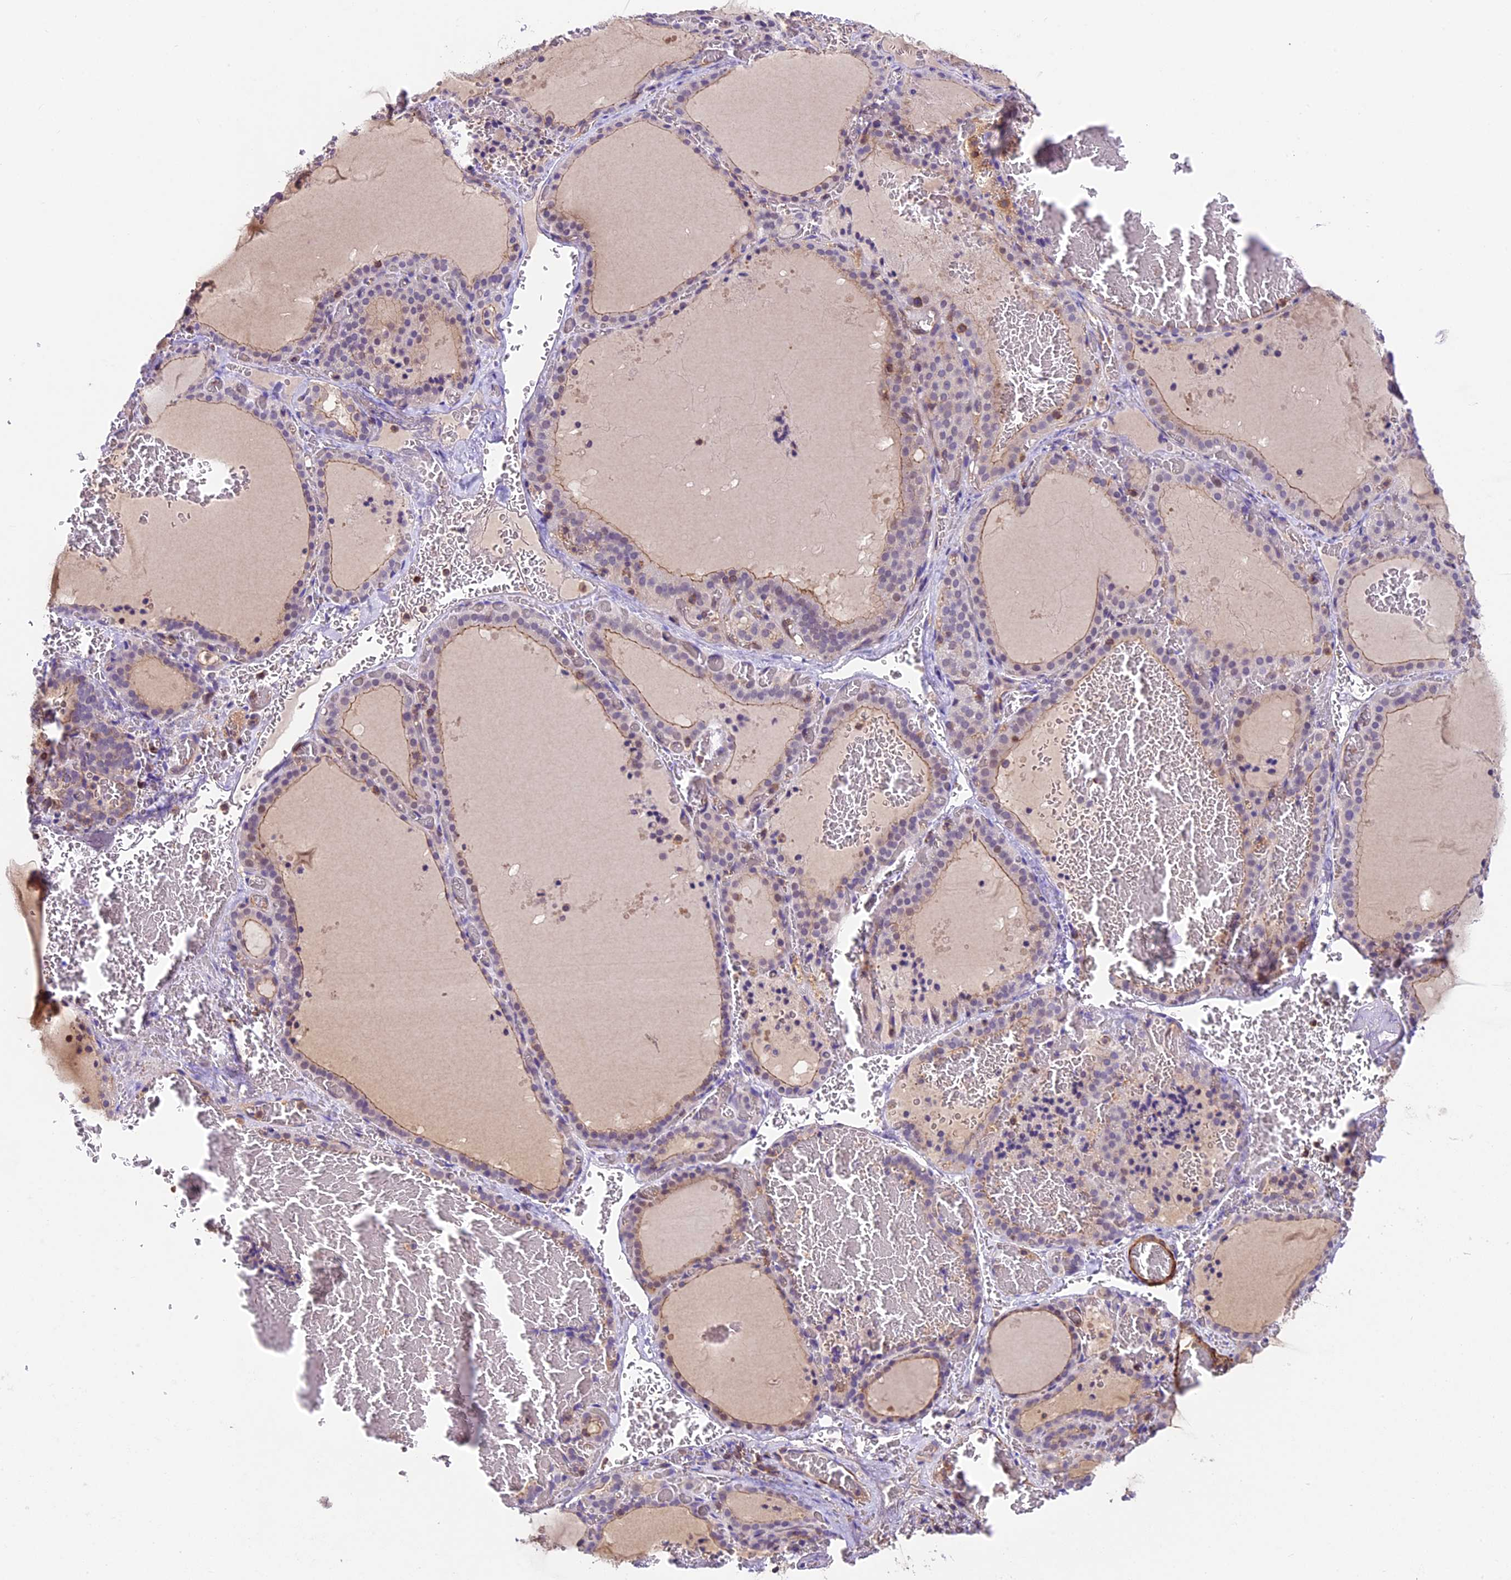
{"staining": {"intensity": "weak", "quantity": "25%-75%", "location": "cytoplasmic/membranous"}, "tissue": "thyroid gland", "cell_type": "Glandular cells", "image_type": "normal", "snomed": [{"axis": "morphology", "description": "Normal tissue, NOS"}, {"axis": "topography", "description": "Thyroid gland"}], "caption": "Thyroid gland stained for a protein (brown) demonstrates weak cytoplasmic/membranous positive positivity in approximately 25%-75% of glandular cells.", "gene": "TBC1D1", "patient": {"sex": "female", "age": 39}}